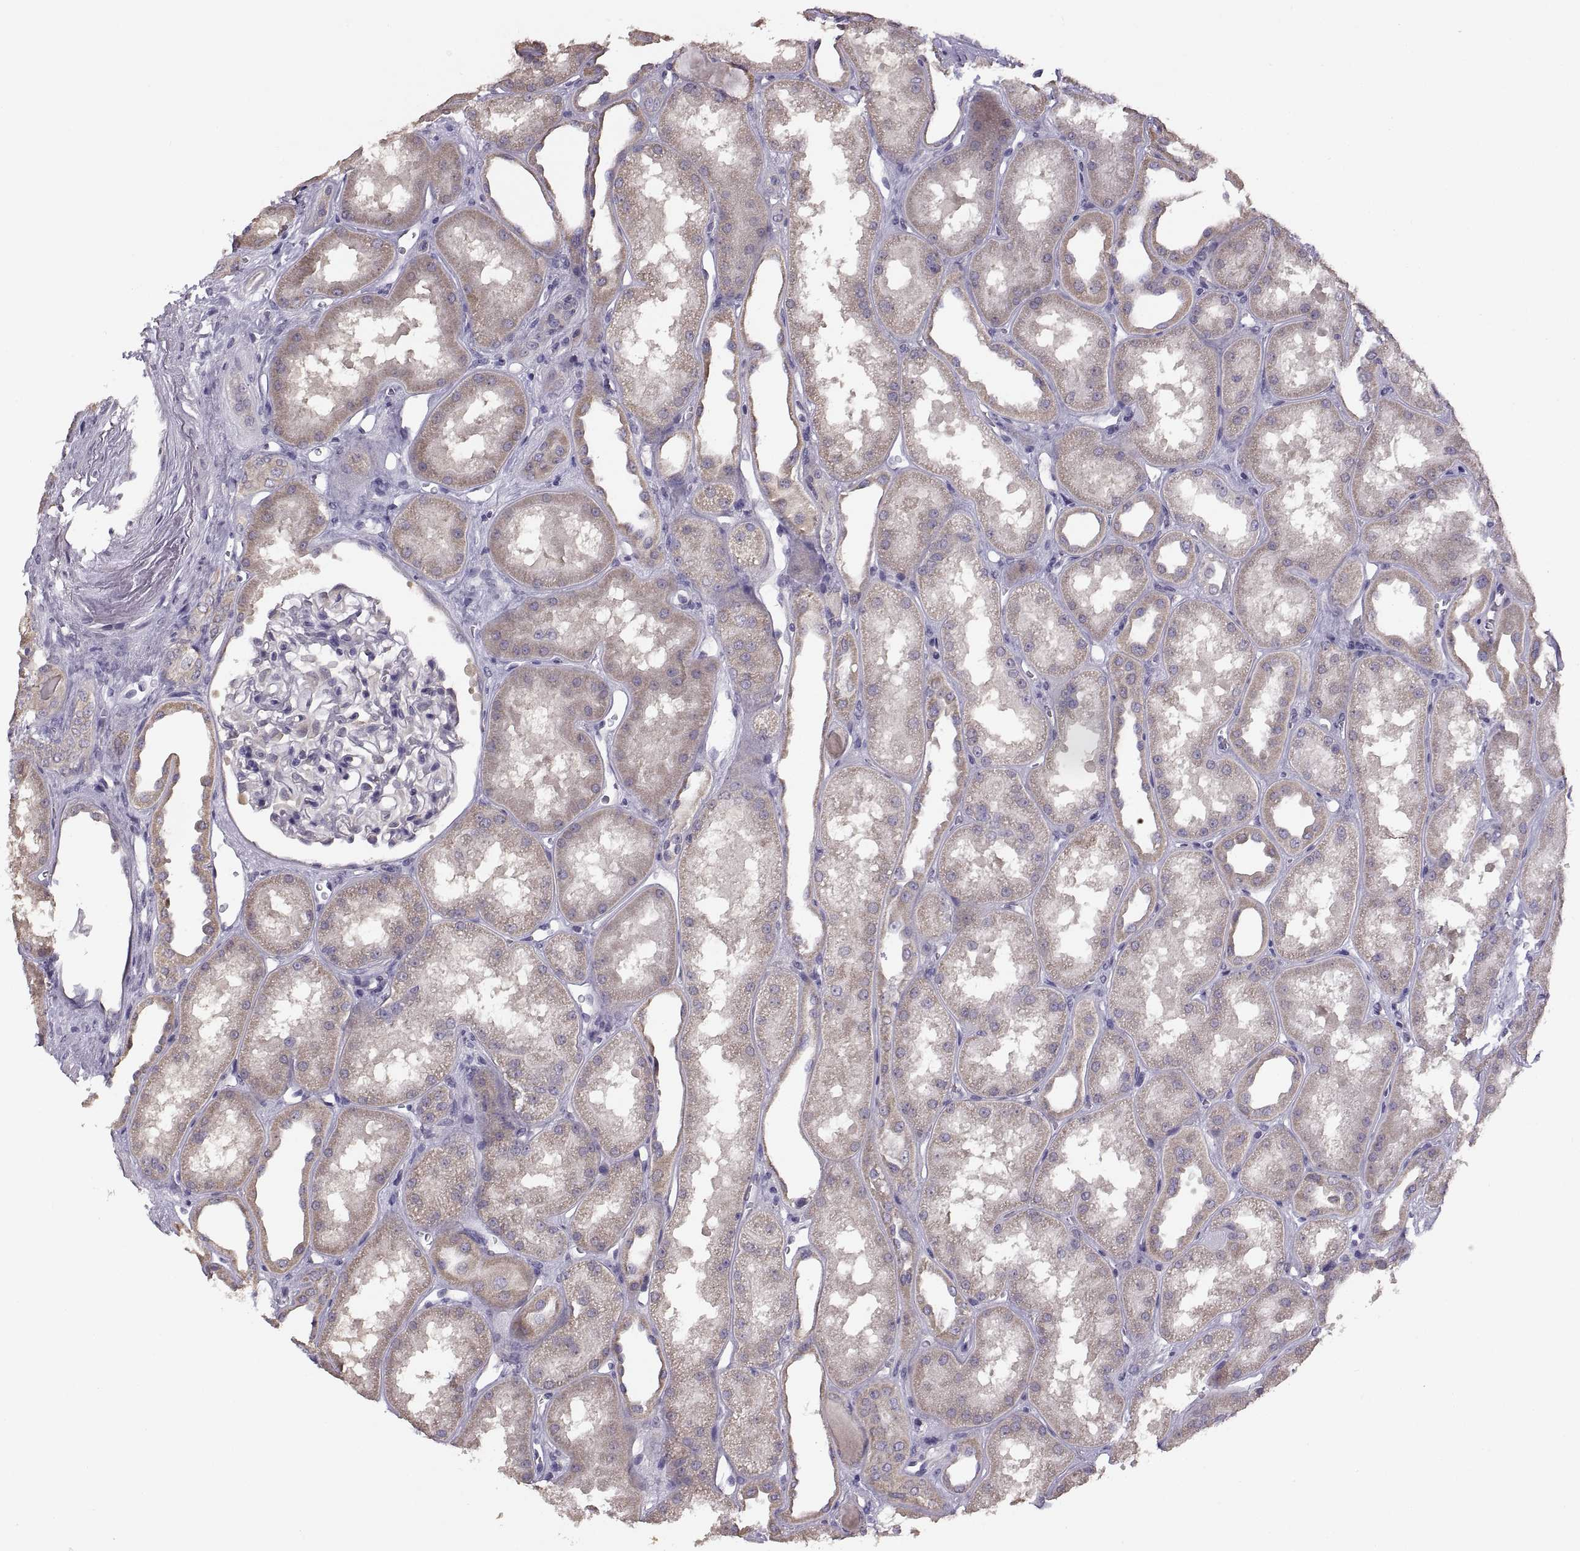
{"staining": {"intensity": "negative", "quantity": "none", "location": "none"}, "tissue": "kidney", "cell_type": "Cells in glomeruli", "image_type": "normal", "snomed": [{"axis": "morphology", "description": "Normal tissue, NOS"}, {"axis": "topography", "description": "Kidney"}], "caption": "Immunohistochemical staining of benign human kidney shows no significant expression in cells in glomeruli.", "gene": "ACSBG2", "patient": {"sex": "male", "age": 61}}